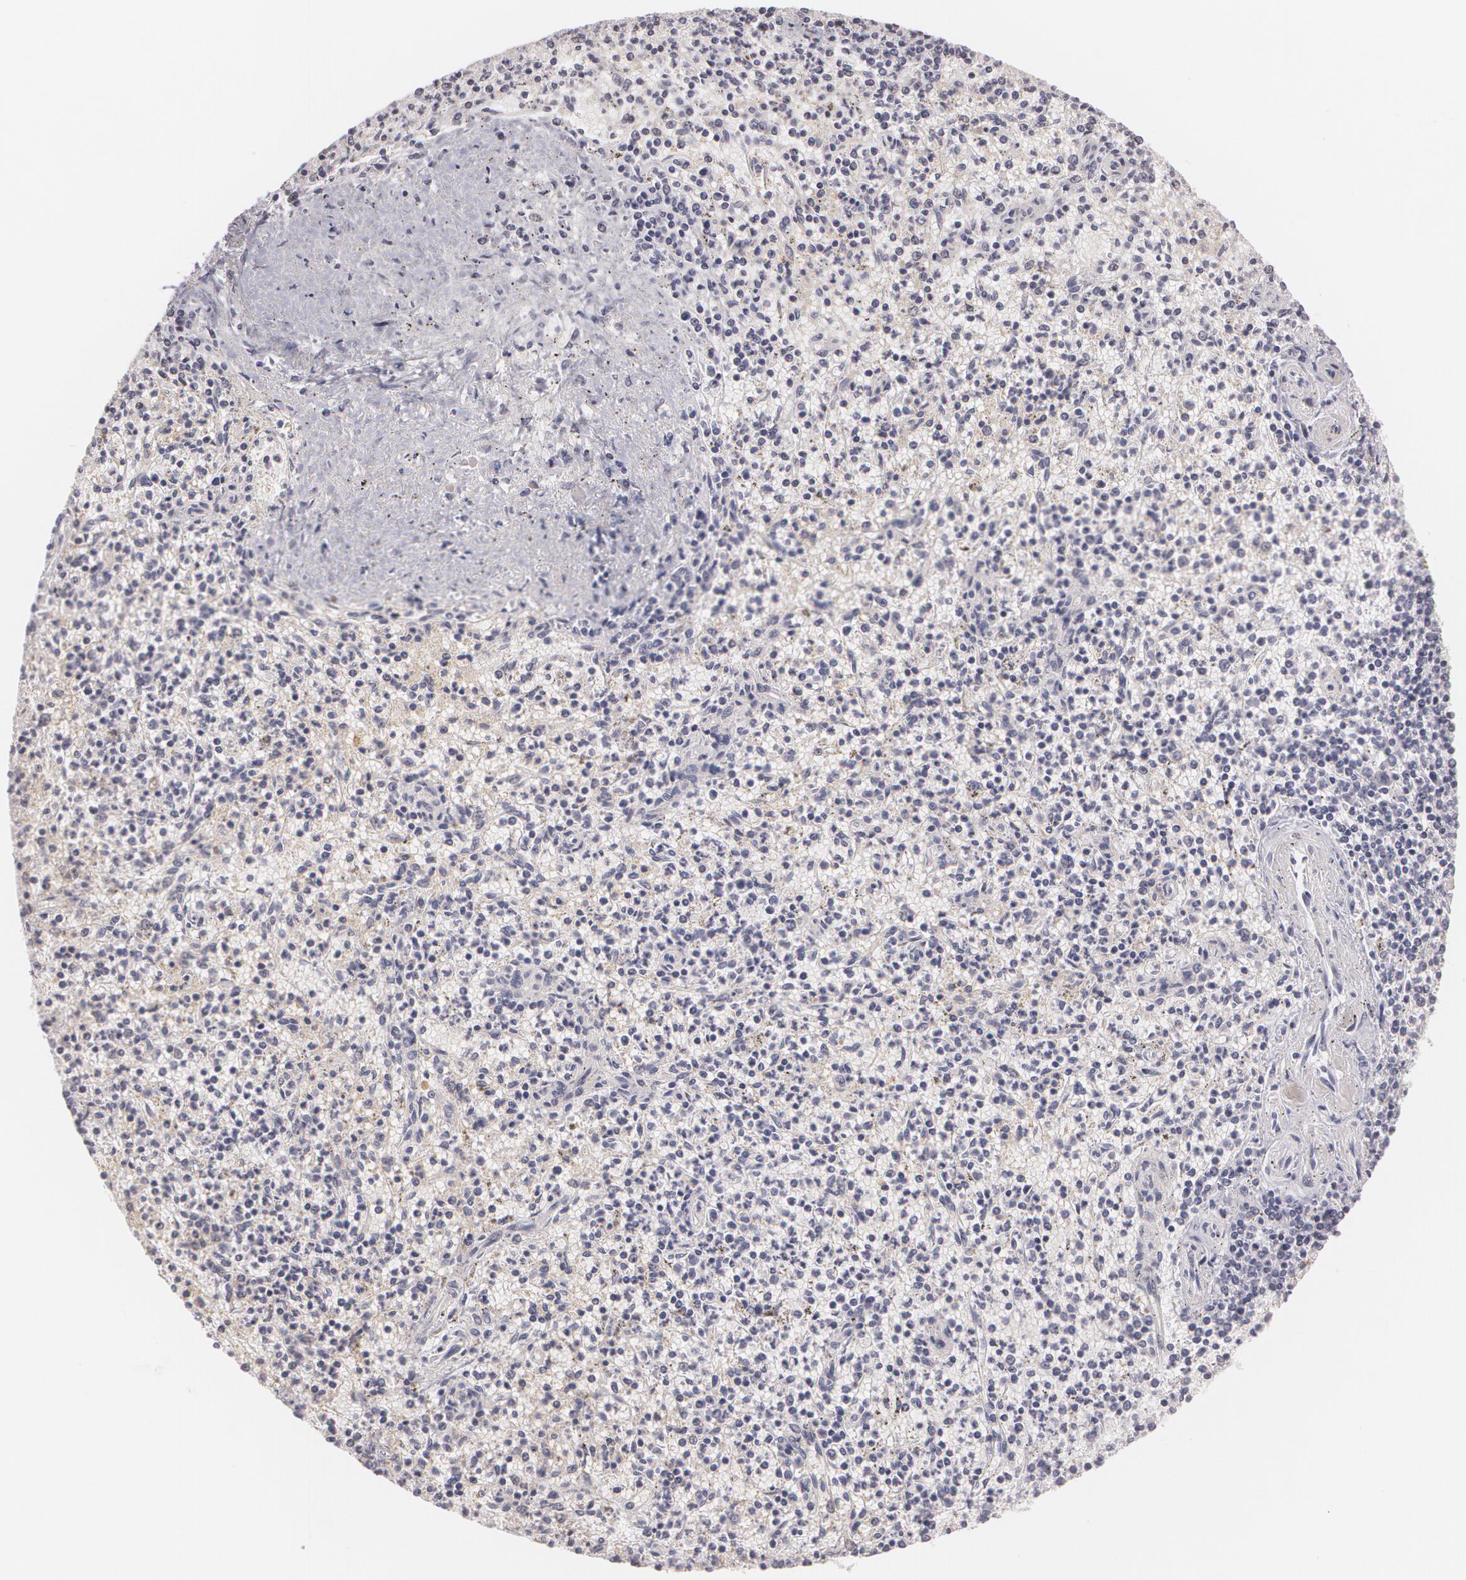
{"staining": {"intensity": "negative", "quantity": "none", "location": "none"}, "tissue": "spleen", "cell_type": "Cells in red pulp", "image_type": "normal", "snomed": [{"axis": "morphology", "description": "Normal tissue, NOS"}, {"axis": "topography", "description": "Spleen"}], "caption": "IHC of normal human spleen demonstrates no expression in cells in red pulp.", "gene": "ZBTB16", "patient": {"sex": "male", "age": 72}}